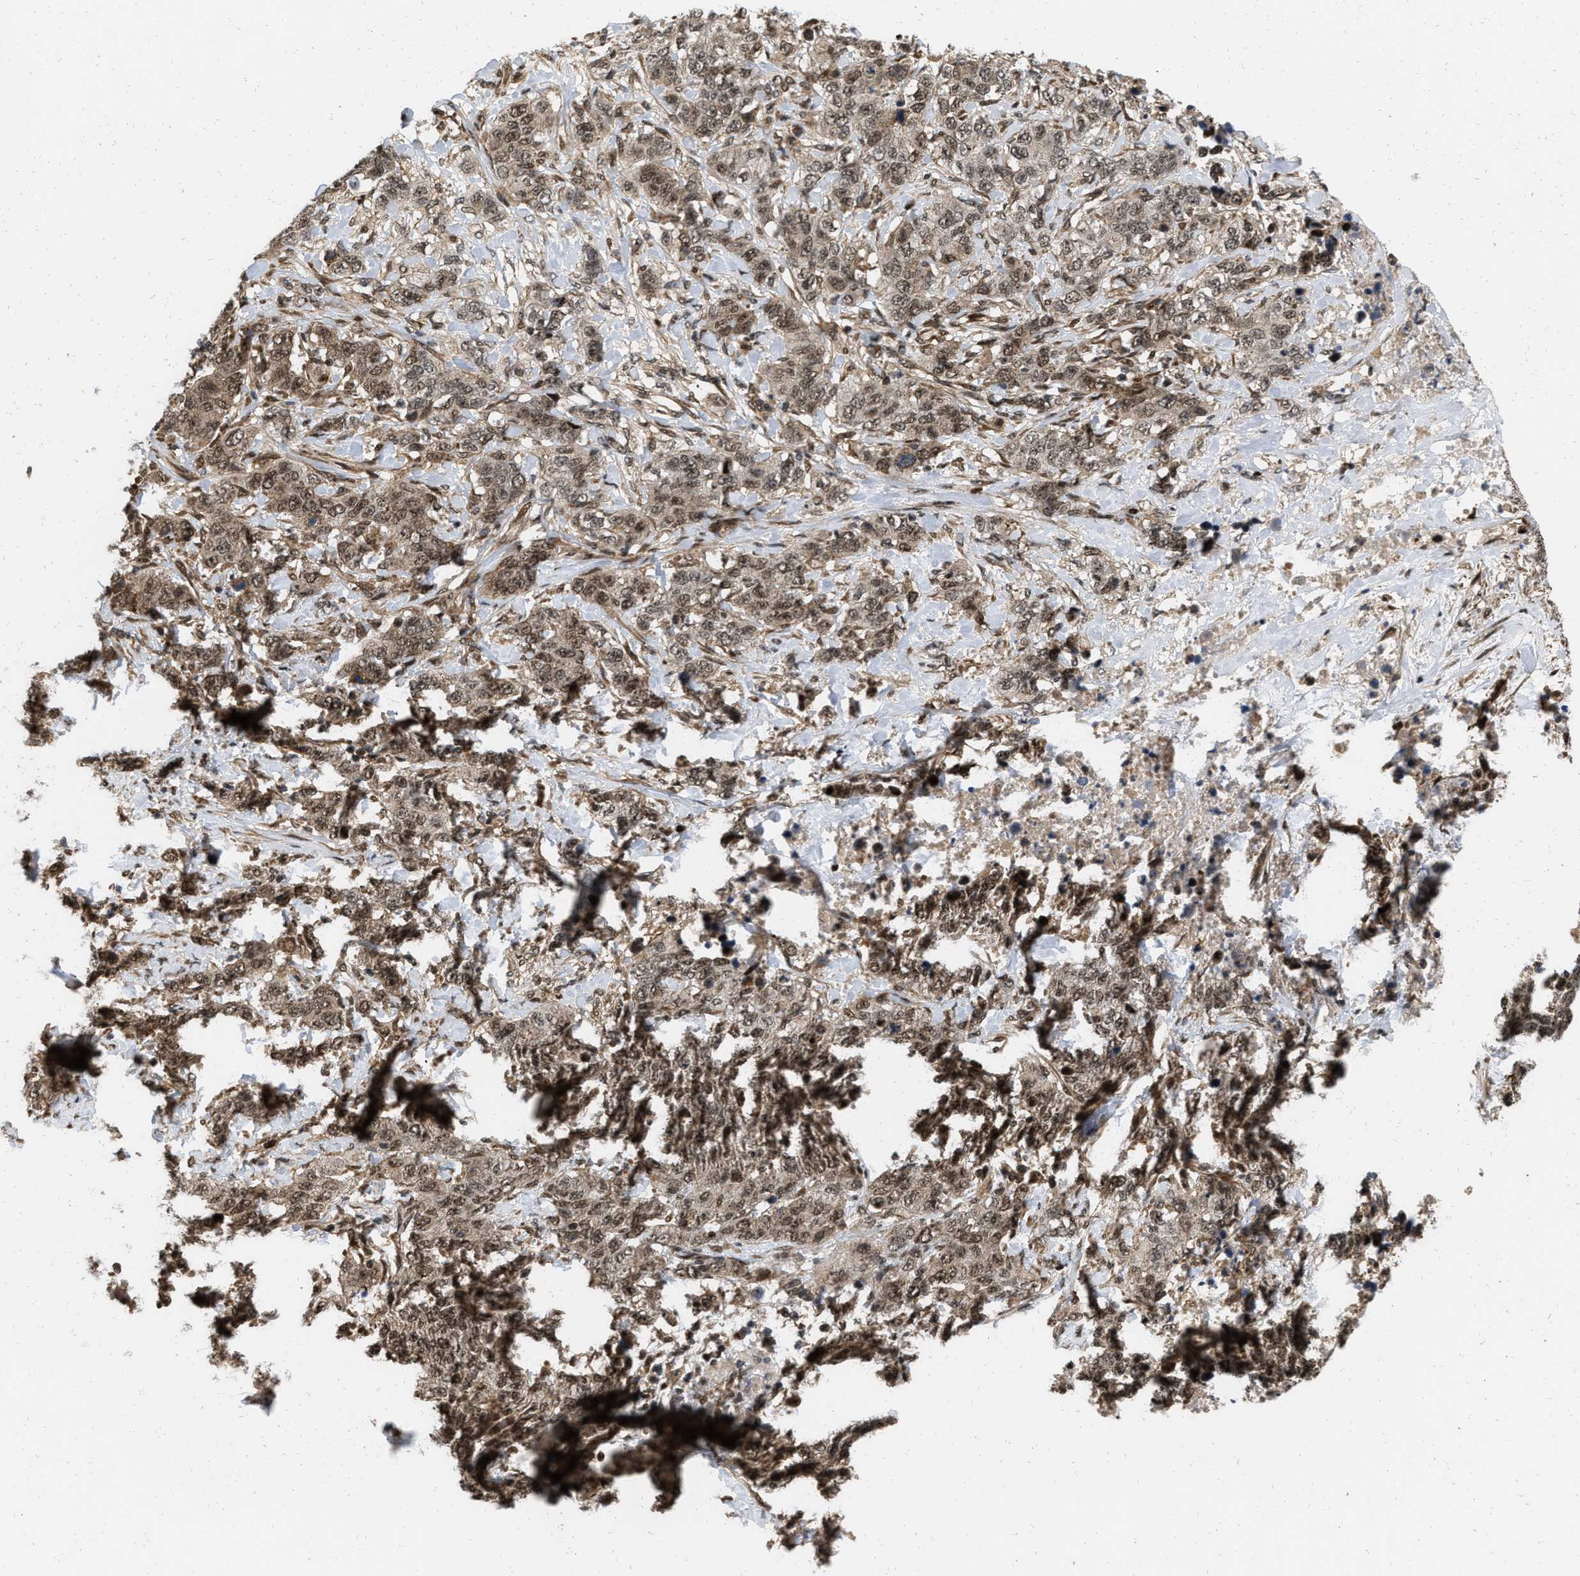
{"staining": {"intensity": "moderate", "quantity": ">75%", "location": "nuclear"}, "tissue": "stomach cancer", "cell_type": "Tumor cells", "image_type": "cancer", "snomed": [{"axis": "morphology", "description": "Adenocarcinoma, NOS"}, {"axis": "topography", "description": "Stomach"}], "caption": "The micrograph shows immunohistochemical staining of stomach adenocarcinoma. There is moderate nuclear positivity is appreciated in approximately >75% of tumor cells. Nuclei are stained in blue.", "gene": "ANKRD11", "patient": {"sex": "male", "age": 48}}